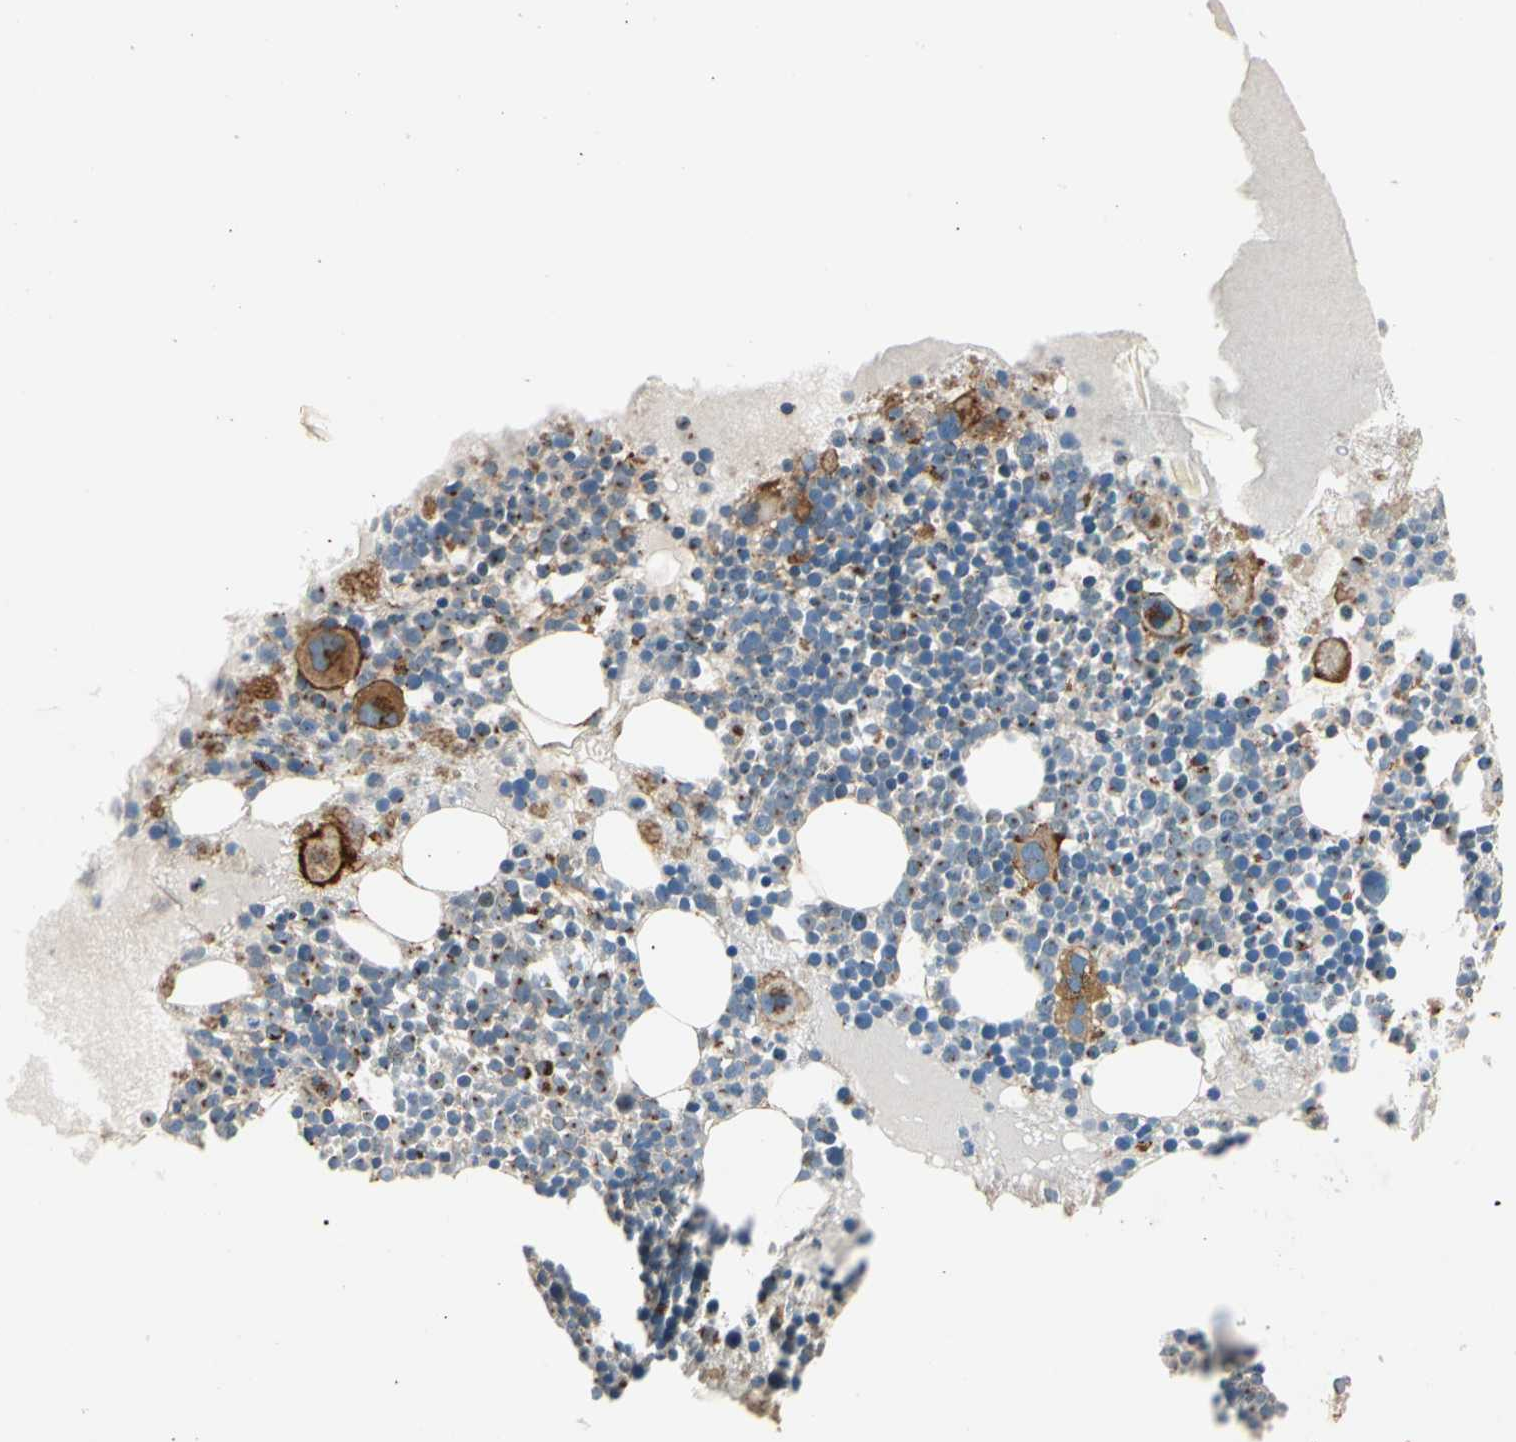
{"staining": {"intensity": "strong", "quantity": "<25%", "location": "cytoplasmic/membranous"}, "tissue": "bone marrow", "cell_type": "Hematopoietic cells", "image_type": "normal", "snomed": [{"axis": "morphology", "description": "Normal tissue, NOS"}, {"axis": "topography", "description": "Bone marrow"}], "caption": "This histopathology image demonstrates benign bone marrow stained with IHC to label a protein in brown. The cytoplasmic/membranous of hematopoietic cells show strong positivity for the protein. Nuclei are counter-stained blue.", "gene": "ROCK2", "patient": {"sex": "male", "age": 15}}